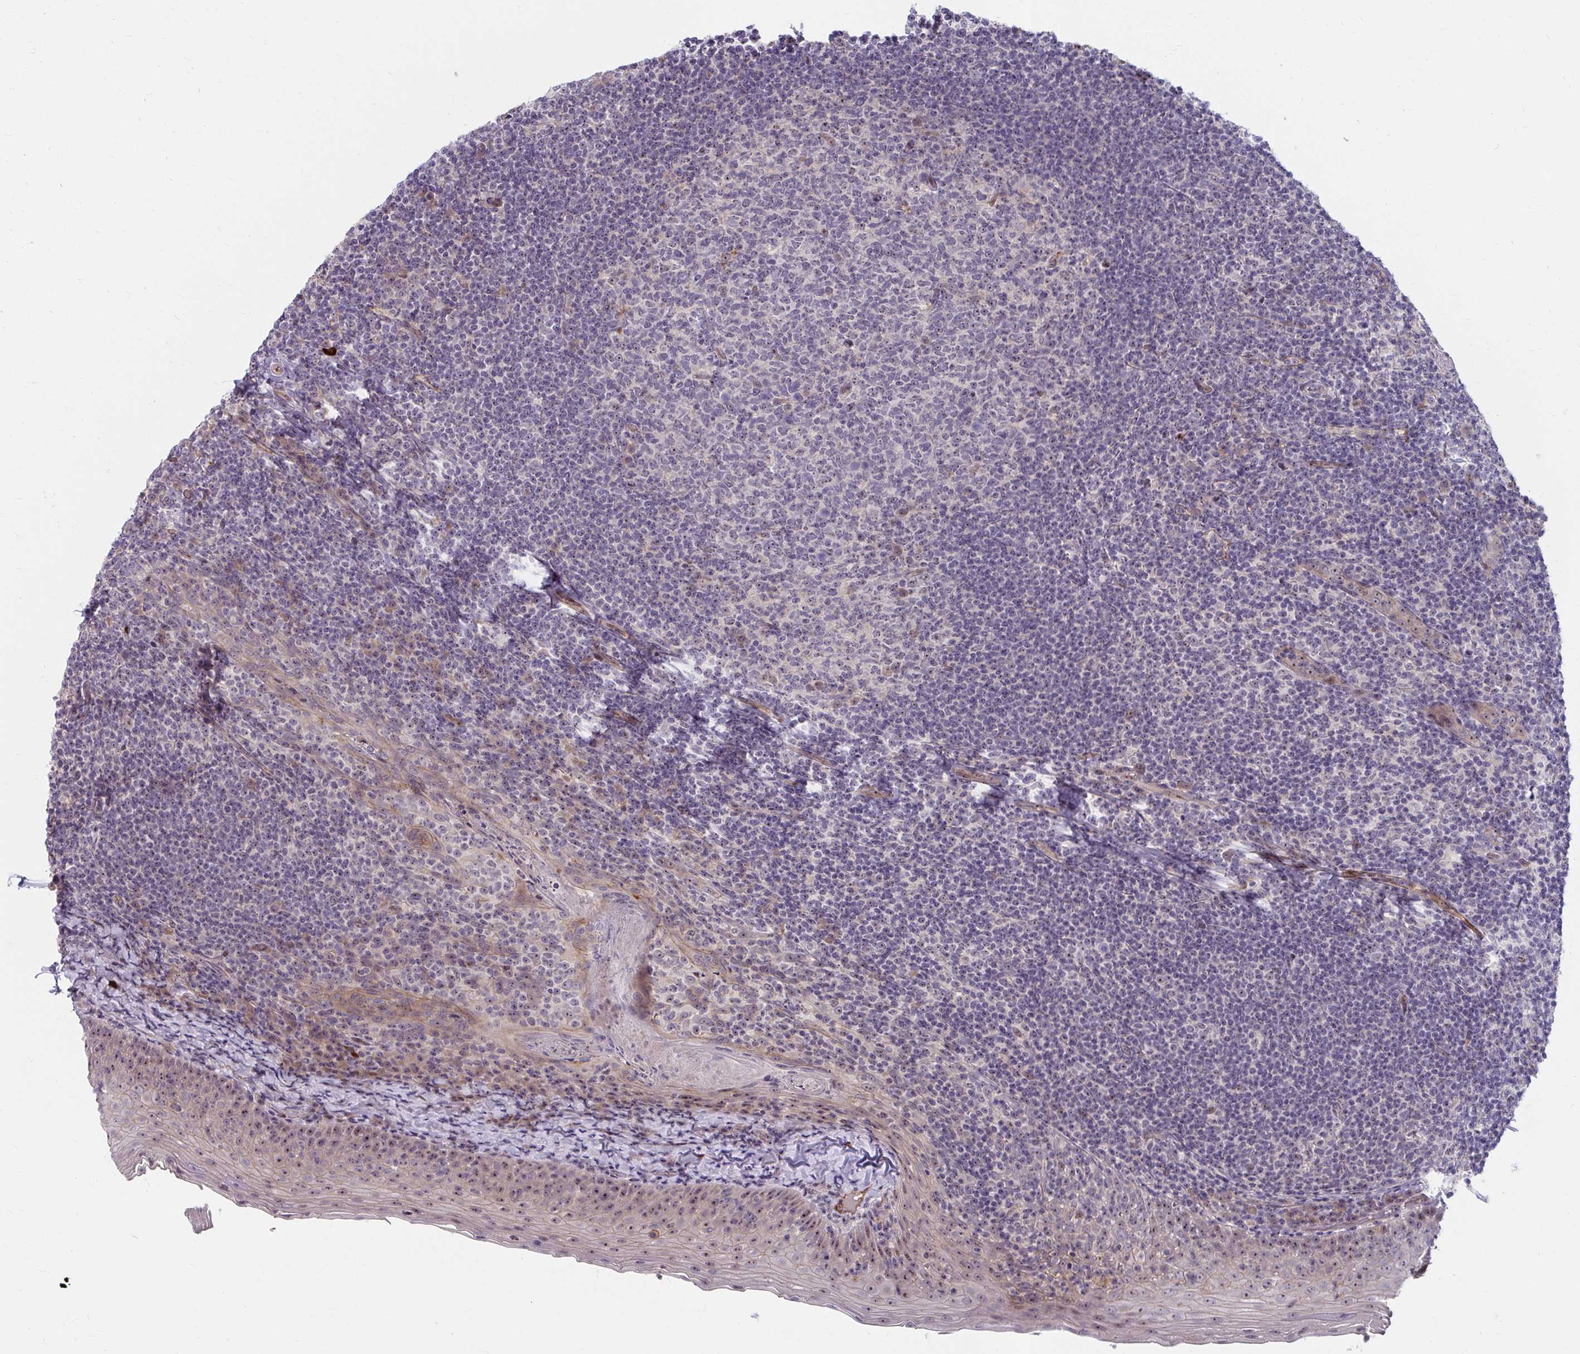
{"staining": {"intensity": "weak", "quantity": "<25%", "location": "cytoplasmic/membranous,nuclear"}, "tissue": "tonsil", "cell_type": "Germinal center cells", "image_type": "normal", "snomed": [{"axis": "morphology", "description": "Normal tissue, NOS"}, {"axis": "topography", "description": "Tonsil"}], "caption": "The histopathology image shows no significant expression in germinal center cells of tonsil.", "gene": "MUS81", "patient": {"sex": "female", "age": 10}}